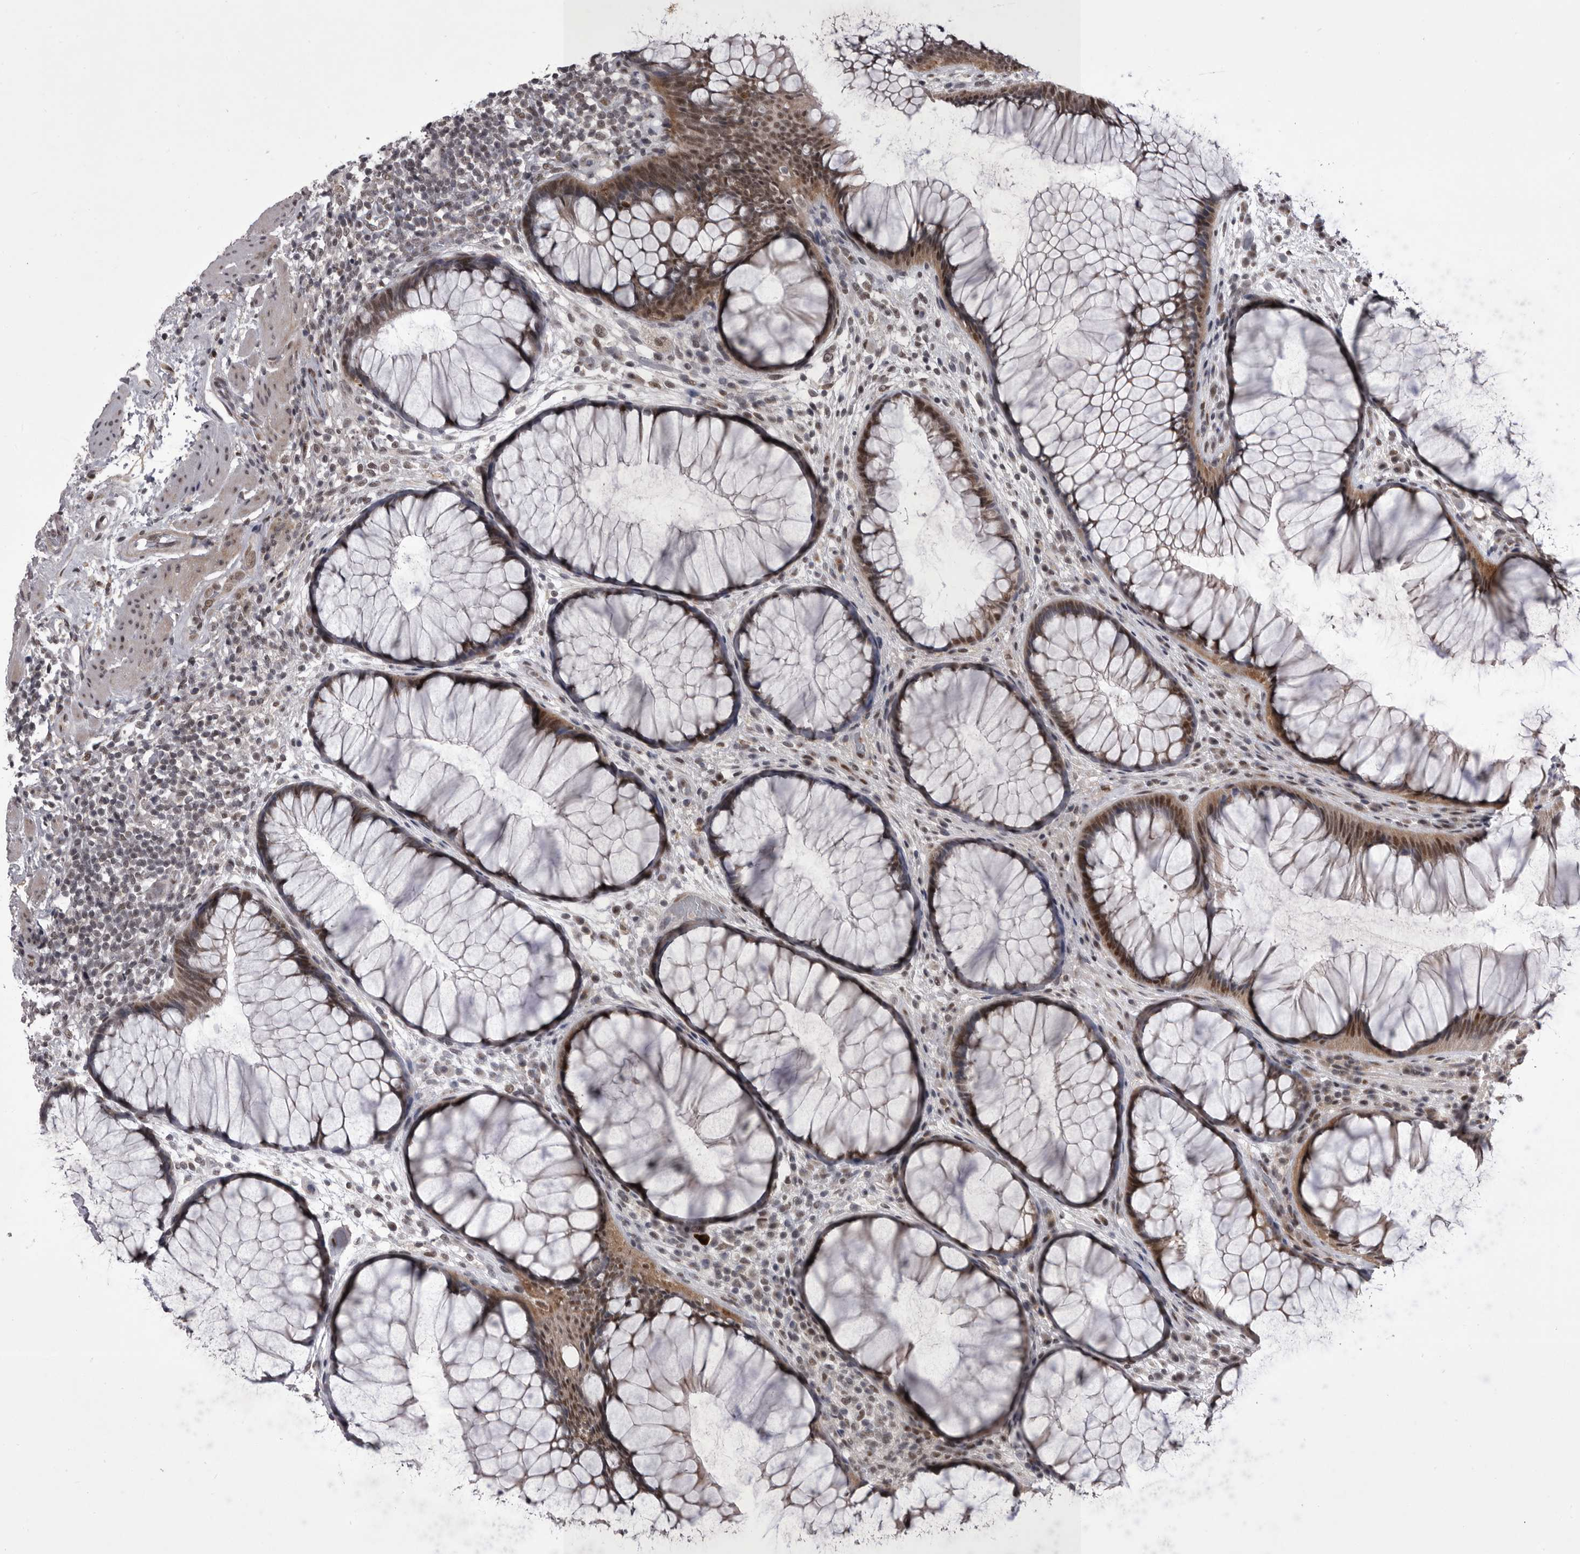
{"staining": {"intensity": "moderate", "quantity": ">75%", "location": "cytoplasmic/membranous,nuclear"}, "tissue": "rectum", "cell_type": "Glandular cells", "image_type": "normal", "snomed": [{"axis": "morphology", "description": "Normal tissue, NOS"}, {"axis": "topography", "description": "Rectum"}], "caption": "DAB immunohistochemical staining of unremarkable human rectum displays moderate cytoplasmic/membranous,nuclear protein positivity in about >75% of glandular cells. (brown staining indicates protein expression, while blue staining denotes nuclei).", "gene": "PRPF3", "patient": {"sex": "male", "age": 51}}